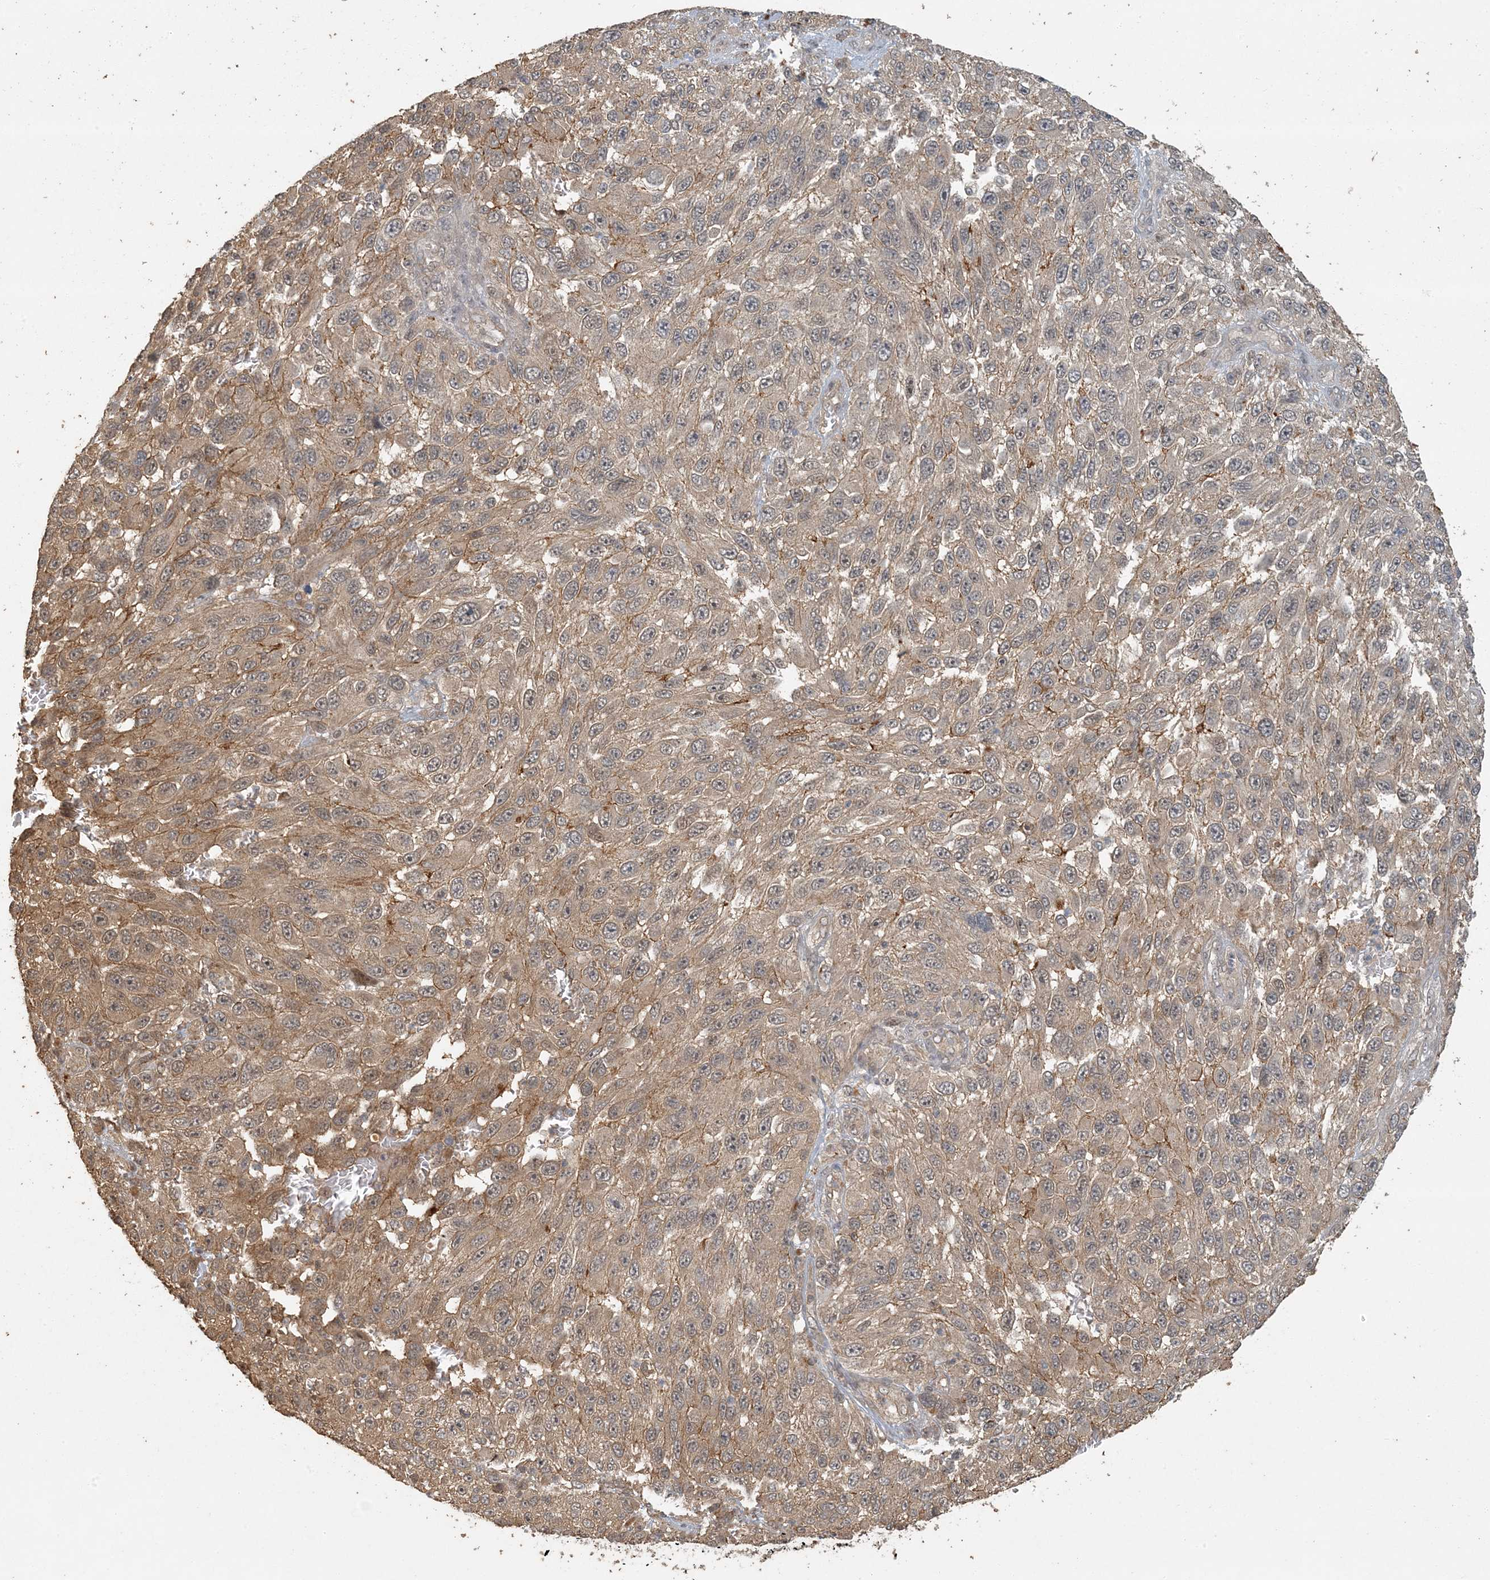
{"staining": {"intensity": "moderate", "quantity": "25%-75%", "location": "cytoplasmic/membranous"}, "tissue": "melanoma", "cell_type": "Tumor cells", "image_type": "cancer", "snomed": [{"axis": "morphology", "description": "Malignant melanoma, NOS"}, {"axis": "topography", "description": "Skin"}], "caption": "A medium amount of moderate cytoplasmic/membranous positivity is seen in approximately 25%-75% of tumor cells in melanoma tissue.", "gene": "AK9", "patient": {"sex": "female", "age": 96}}